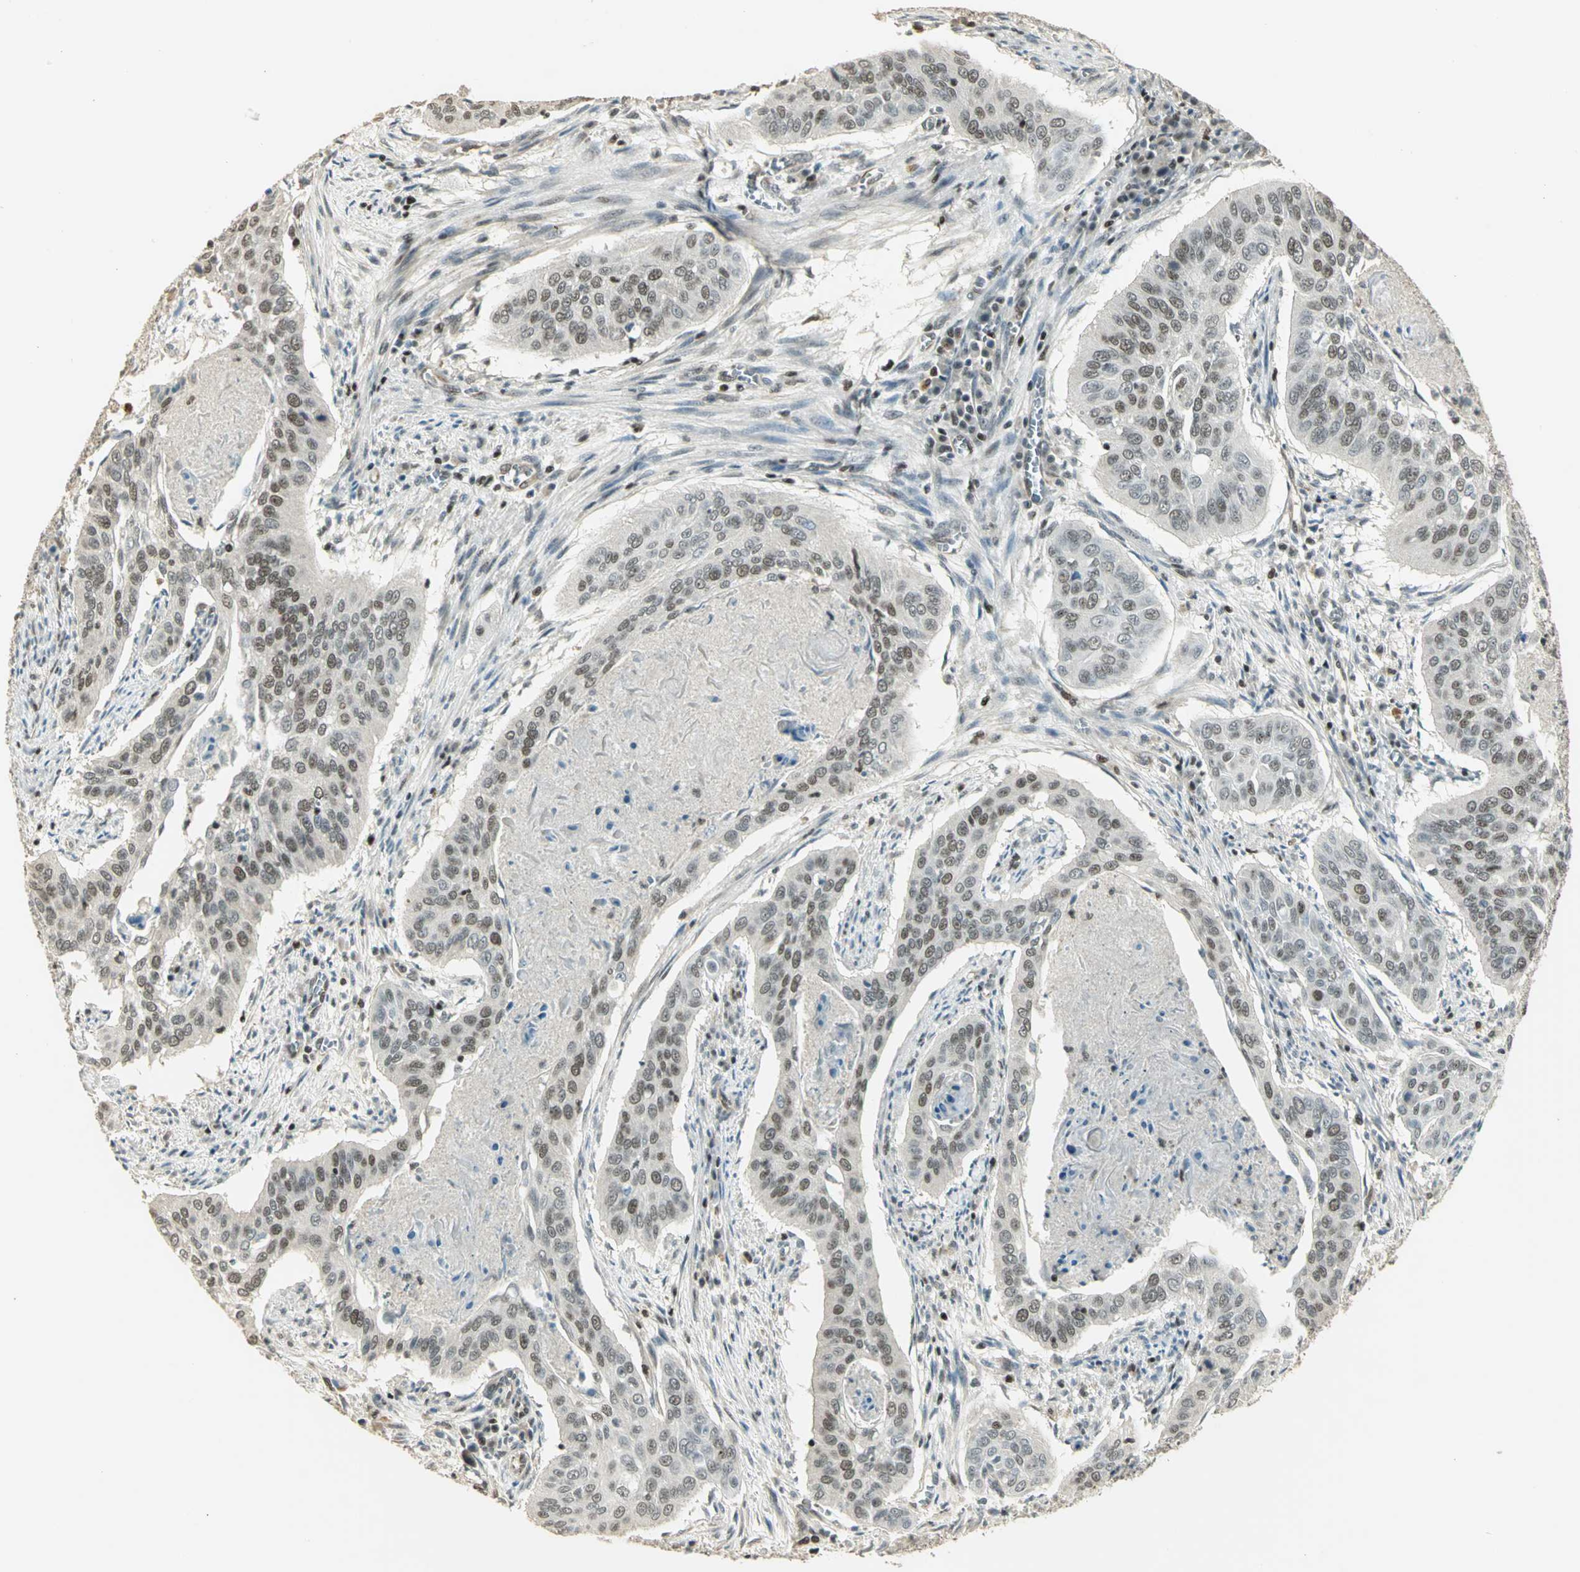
{"staining": {"intensity": "moderate", "quantity": "25%-75%", "location": "nuclear"}, "tissue": "cervical cancer", "cell_type": "Tumor cells", "image_type": "cancer", "snomed": [{"axis": "morphology", "description": "Squamous cell carcinoma, NOS"}, {"axis": "topography", "description": "Cervix"}], "caption": "Protein expression analysis of cervical squamous cell carcinoma displays moderate nuclear expression in approximately 25%-75% of tumor cells.", "gene": "ELF1", "patient": {"sex": "female", "age": 39}}